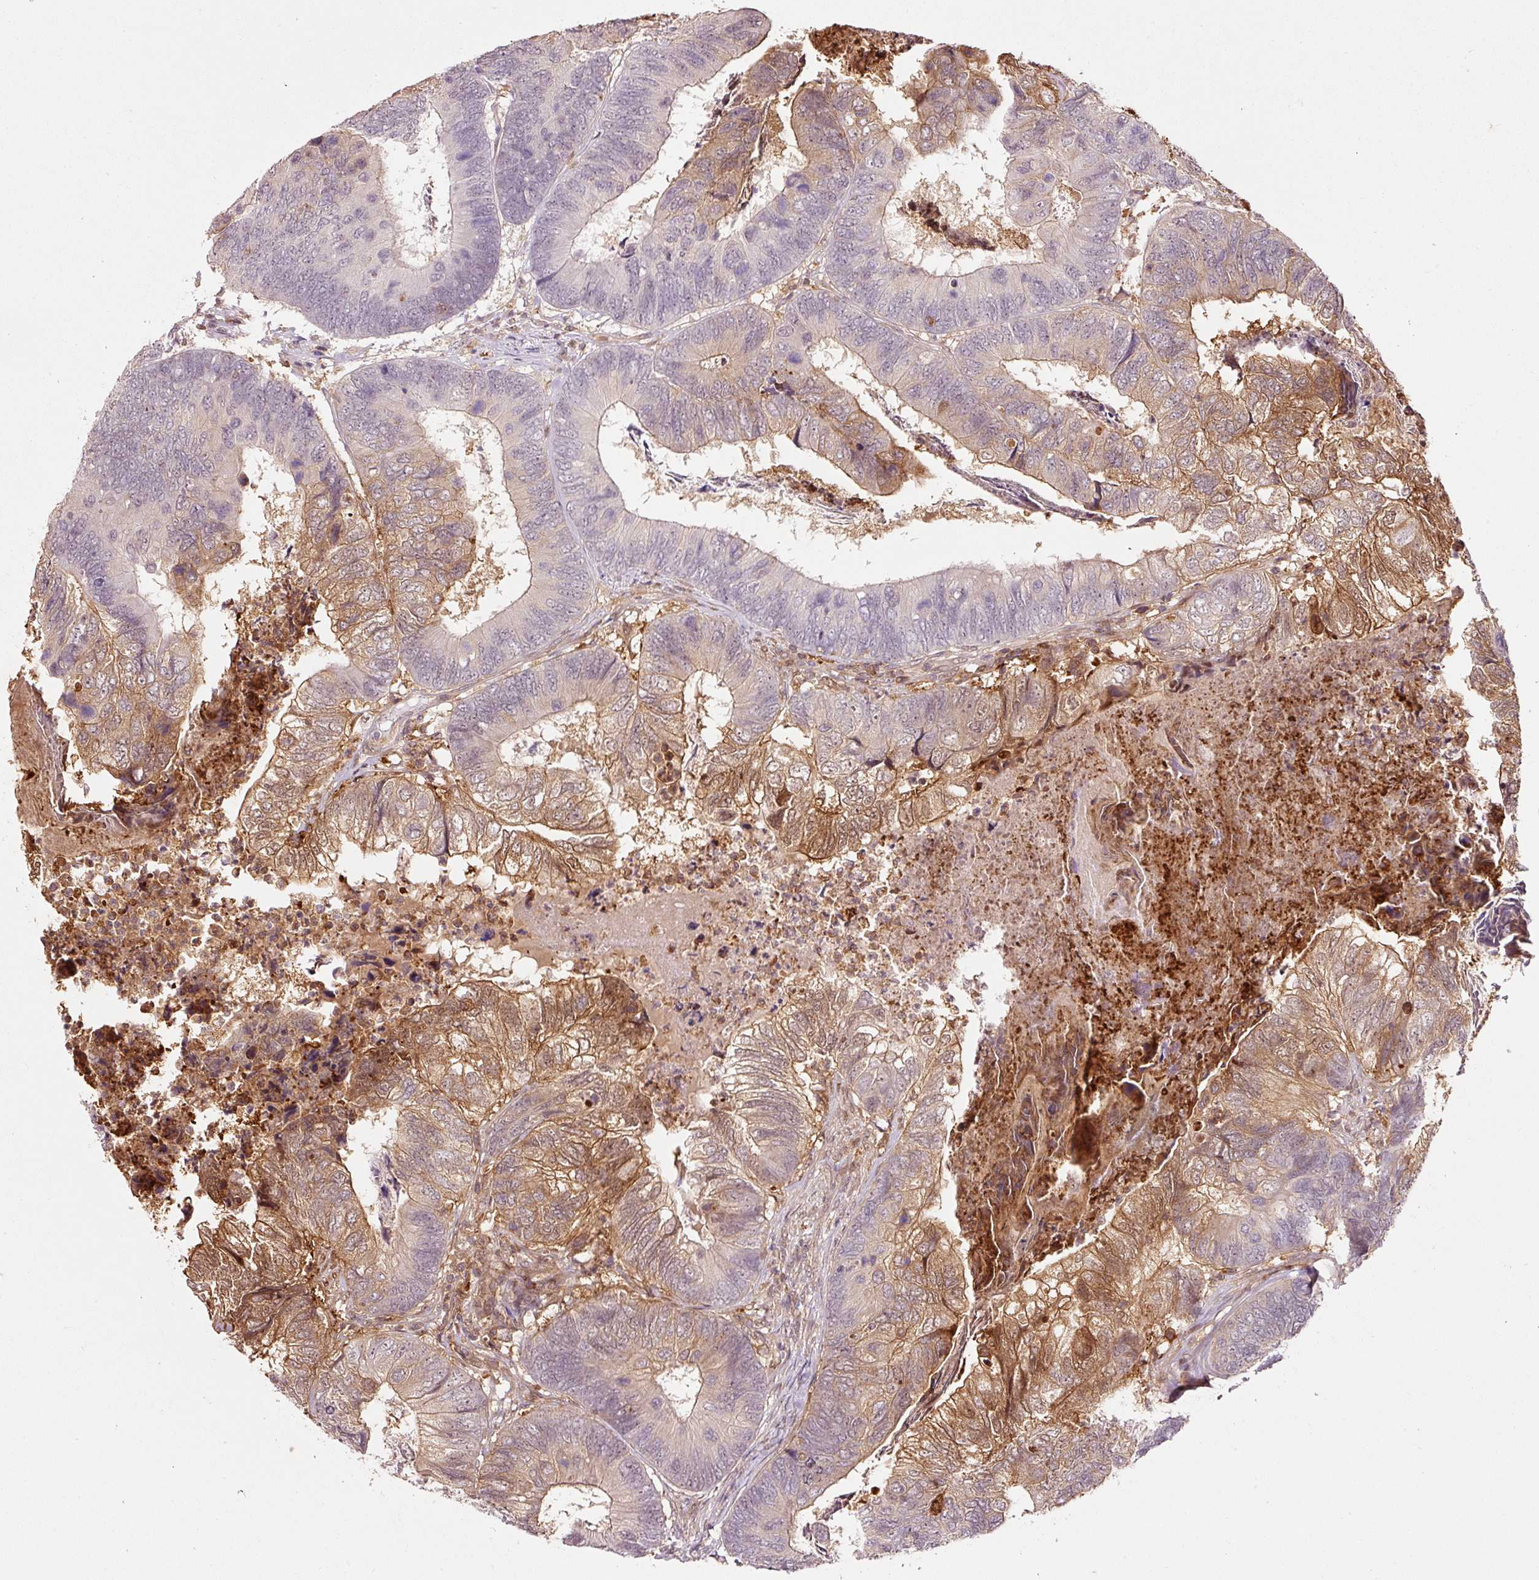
{"staining": {"intensity": "moderate", "quantity": "25%-75%", "location": "cytoplasmic/membranous,nuclear"}, "tissue": "colorectal cancer", "cell_type": "Tumor cells", "image_type": "cancer", "snomed": [{"axis": "morphology", "description": "Adenocarcinoma, NOS"}, {"axis": "topography", "description": "Colon"}], "caption": "Adenocarcinoma (colorectal) stained with DAB immunohistochemistry shows medium levels of moderate cytoplasmic/membranous and nuclear expression in about 25%-75% of tumor cells.", "gene": "FBXL14", "patient": {"sex": "female", "age": 67}}